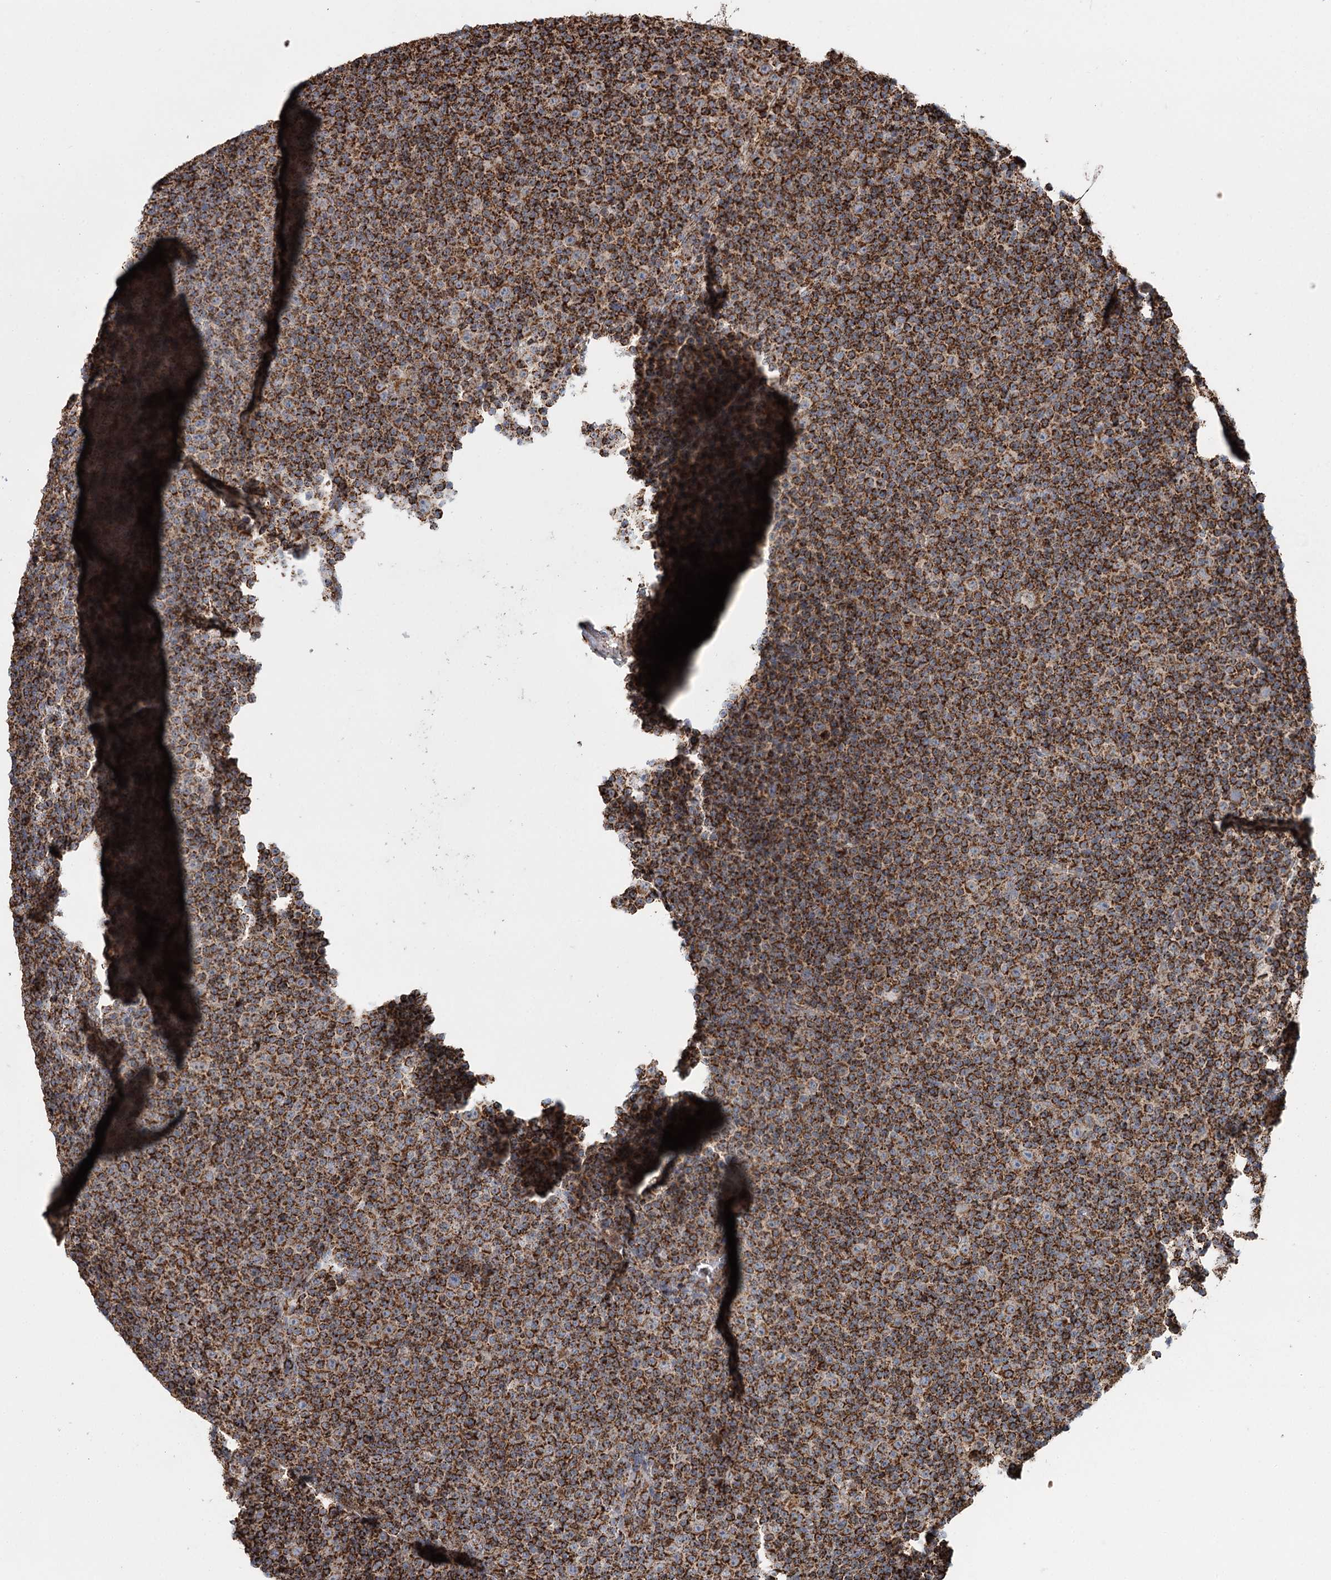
{"staining": {"intensity": "strong", "quantity": ">75%", "location": "cytoplasmic/membranous"}, "tissue": "lymphoma", "cell_type": "Tumor cells", "image_type": "cancer", "snomed": [{"axis": "morphology", "description": "Malignant lymphoma, non-Hodgkin's type, Low grade"}, {"axis": "topography", "description": "Lymph node"}], "caption": "Immunohistochemistry staining of lymphoma, which shows high levels of strong cytoplasmic/membranous positivity in about >75% of tumor cells indicating strong cytoplasmic/membranous protein positivity. The staining was performed using DAB (3,3'-diaminobenzidine) (brown) for protein detection and nuclei were counterstained in hematoxylin (blue).", "gene": "APH1A", "patient": {"sex": "female", "age": 67}}